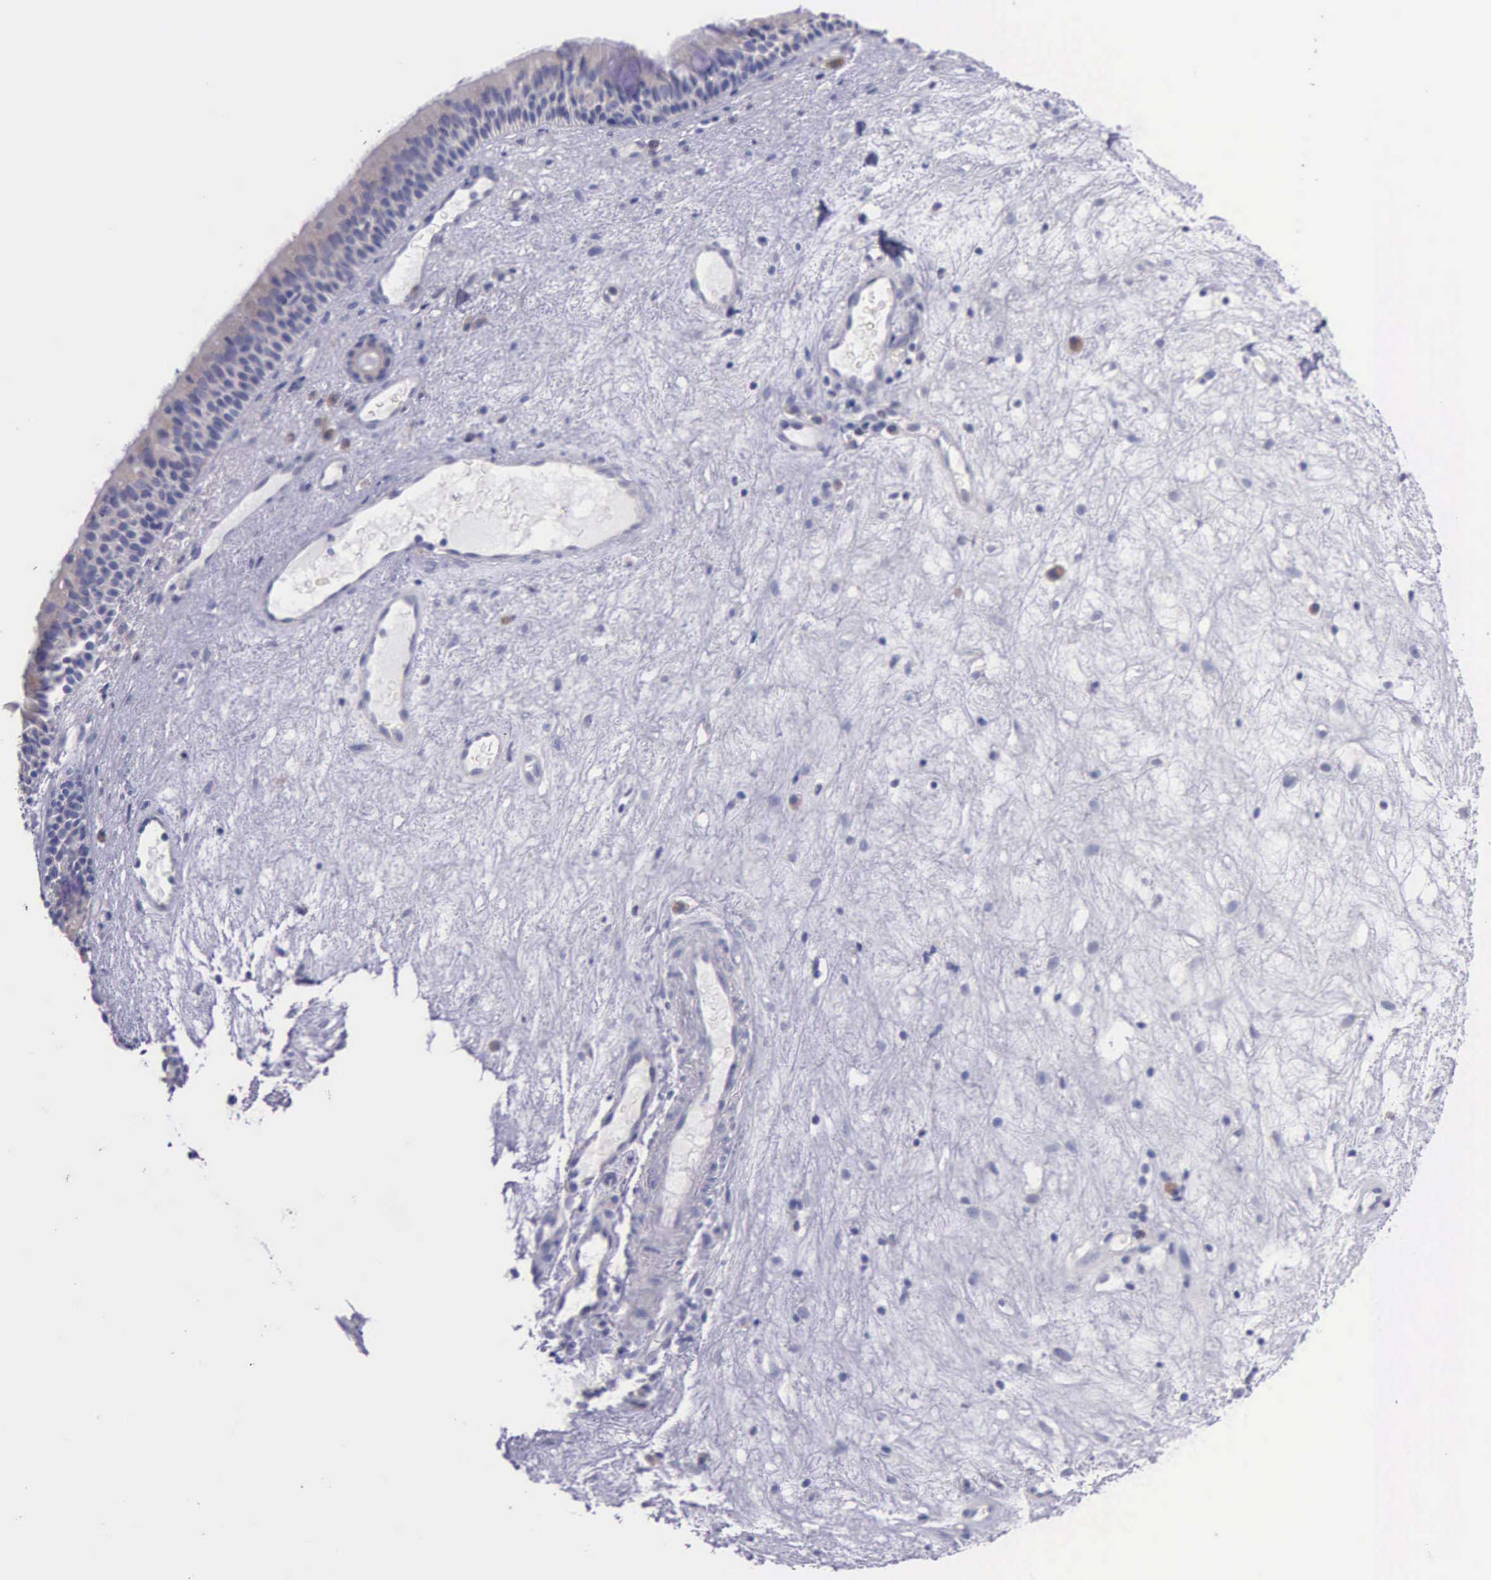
{"staining": {"intensity": "moderate", "quantity": ">75%", "location": "cytoplasmic/membranous"}, "tissue": "nasopharynx", "cell_type": "Respiratory epithelial cells", "image_type": "normal", "snomed": [{"axis": "morphology", "description": "Normal tissue, NOS"}, {"axis": "topography", "description": "Nasopharynx"}], "caption": "Moderate cytoplasmic/membranous positivity is identified in approximately >75% of respiratory epithelial cells in benign nasopharynx. (DAB (3,3'-diaminobenzidine) IHC, brown staining for protein, blue staining for nuclei).", "gene": "CTAGE15", "patient": {"sex": "female", "age": 78}}